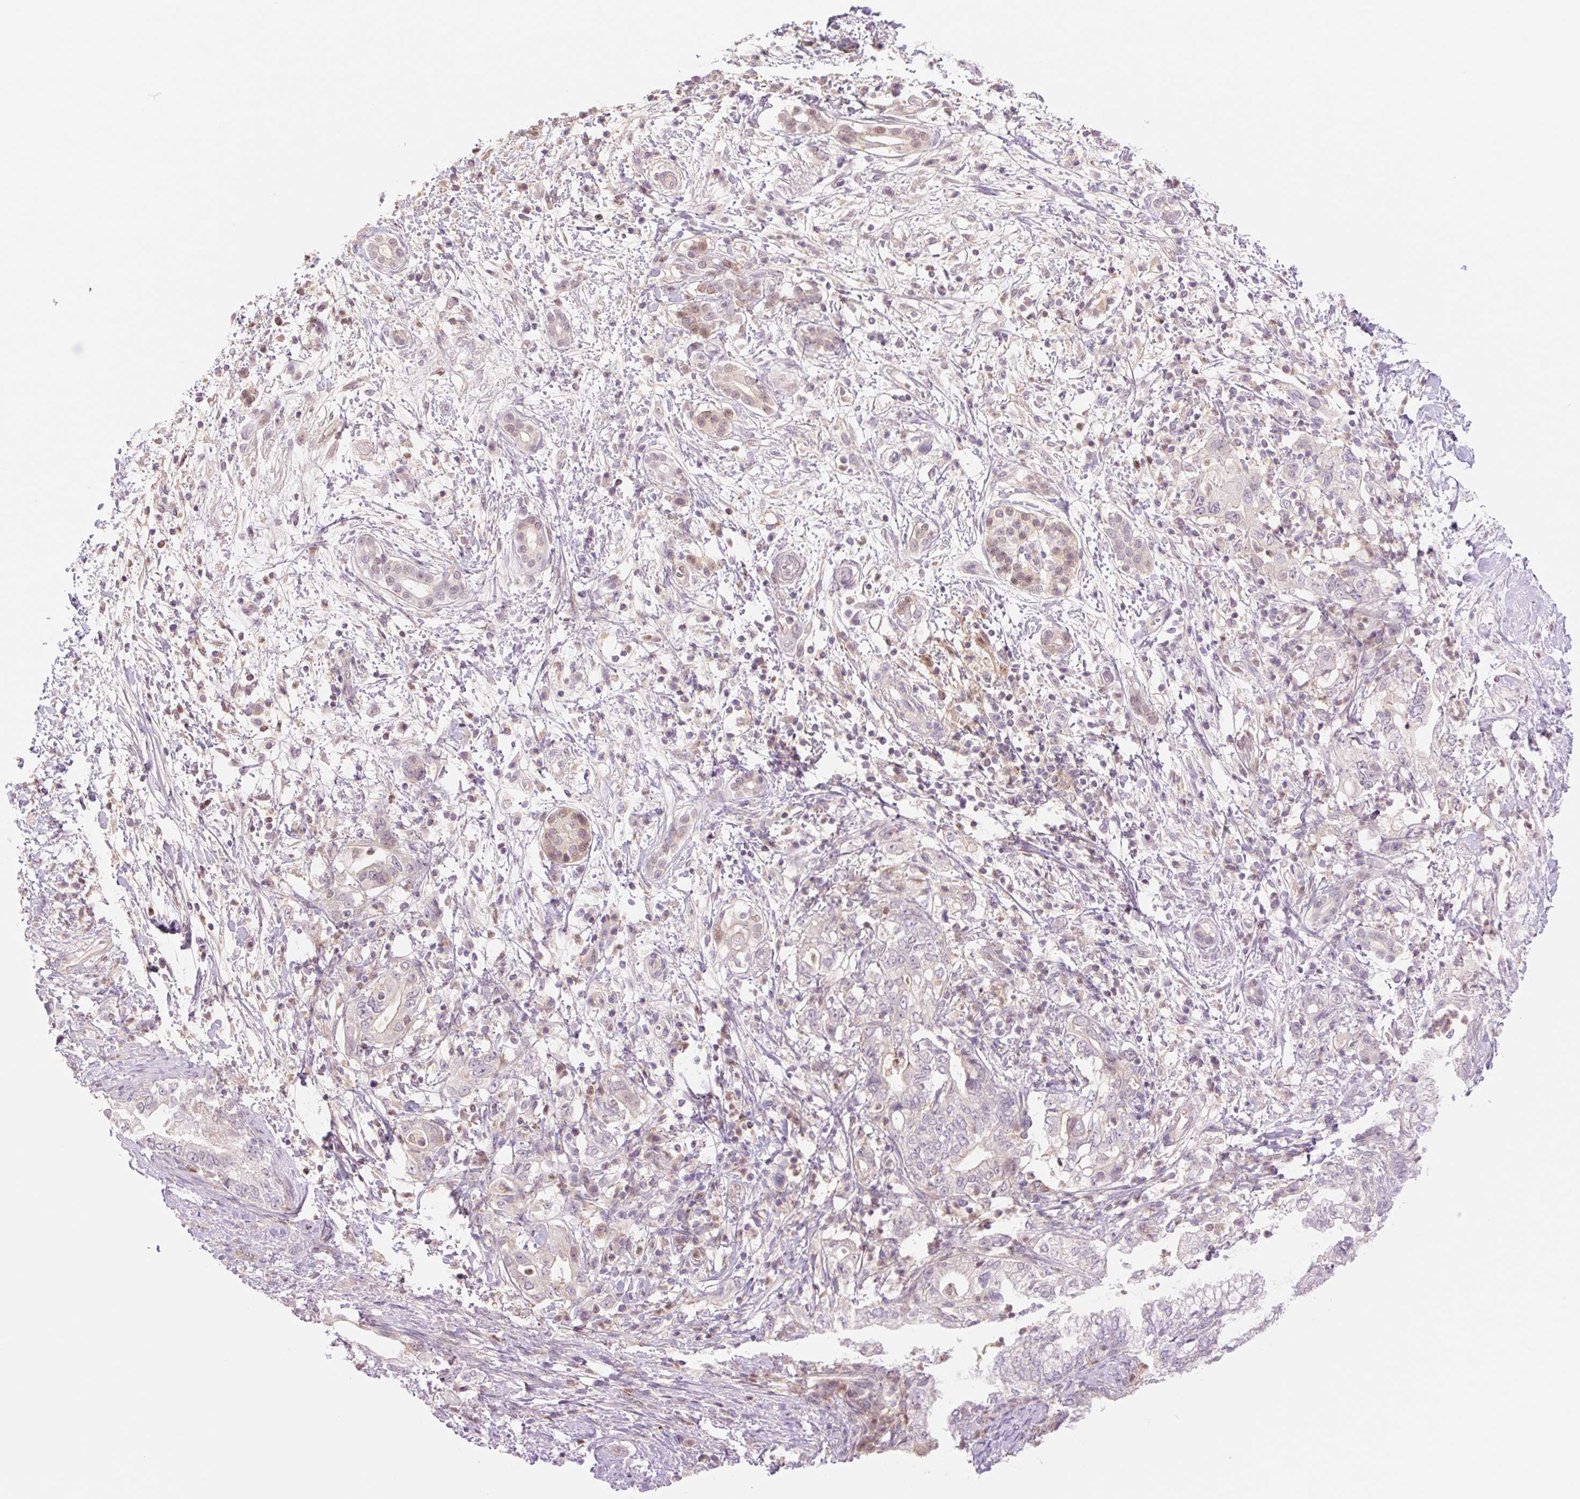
{"staining": {"intensity": "weak", "quantity": "<25%", "location": "cytoplasmic/membranous,nuclear"}, "tissue": "pancreatic cancer", "cell_type": "Tumor cells", "image_type": "cancer", "snomed": [{"axis": "morphology", "description": "Adenocarcinoma, NOS"}, {"axis": "topography", "description": "Pancreas"}], "caption": "Adenocarcinoma (pancreatic) was stained to show a protein in brown. There is no significant staining in tumor cells.", "gene": "HEBP1", "patient": {"sex": "female", "age": 73}}